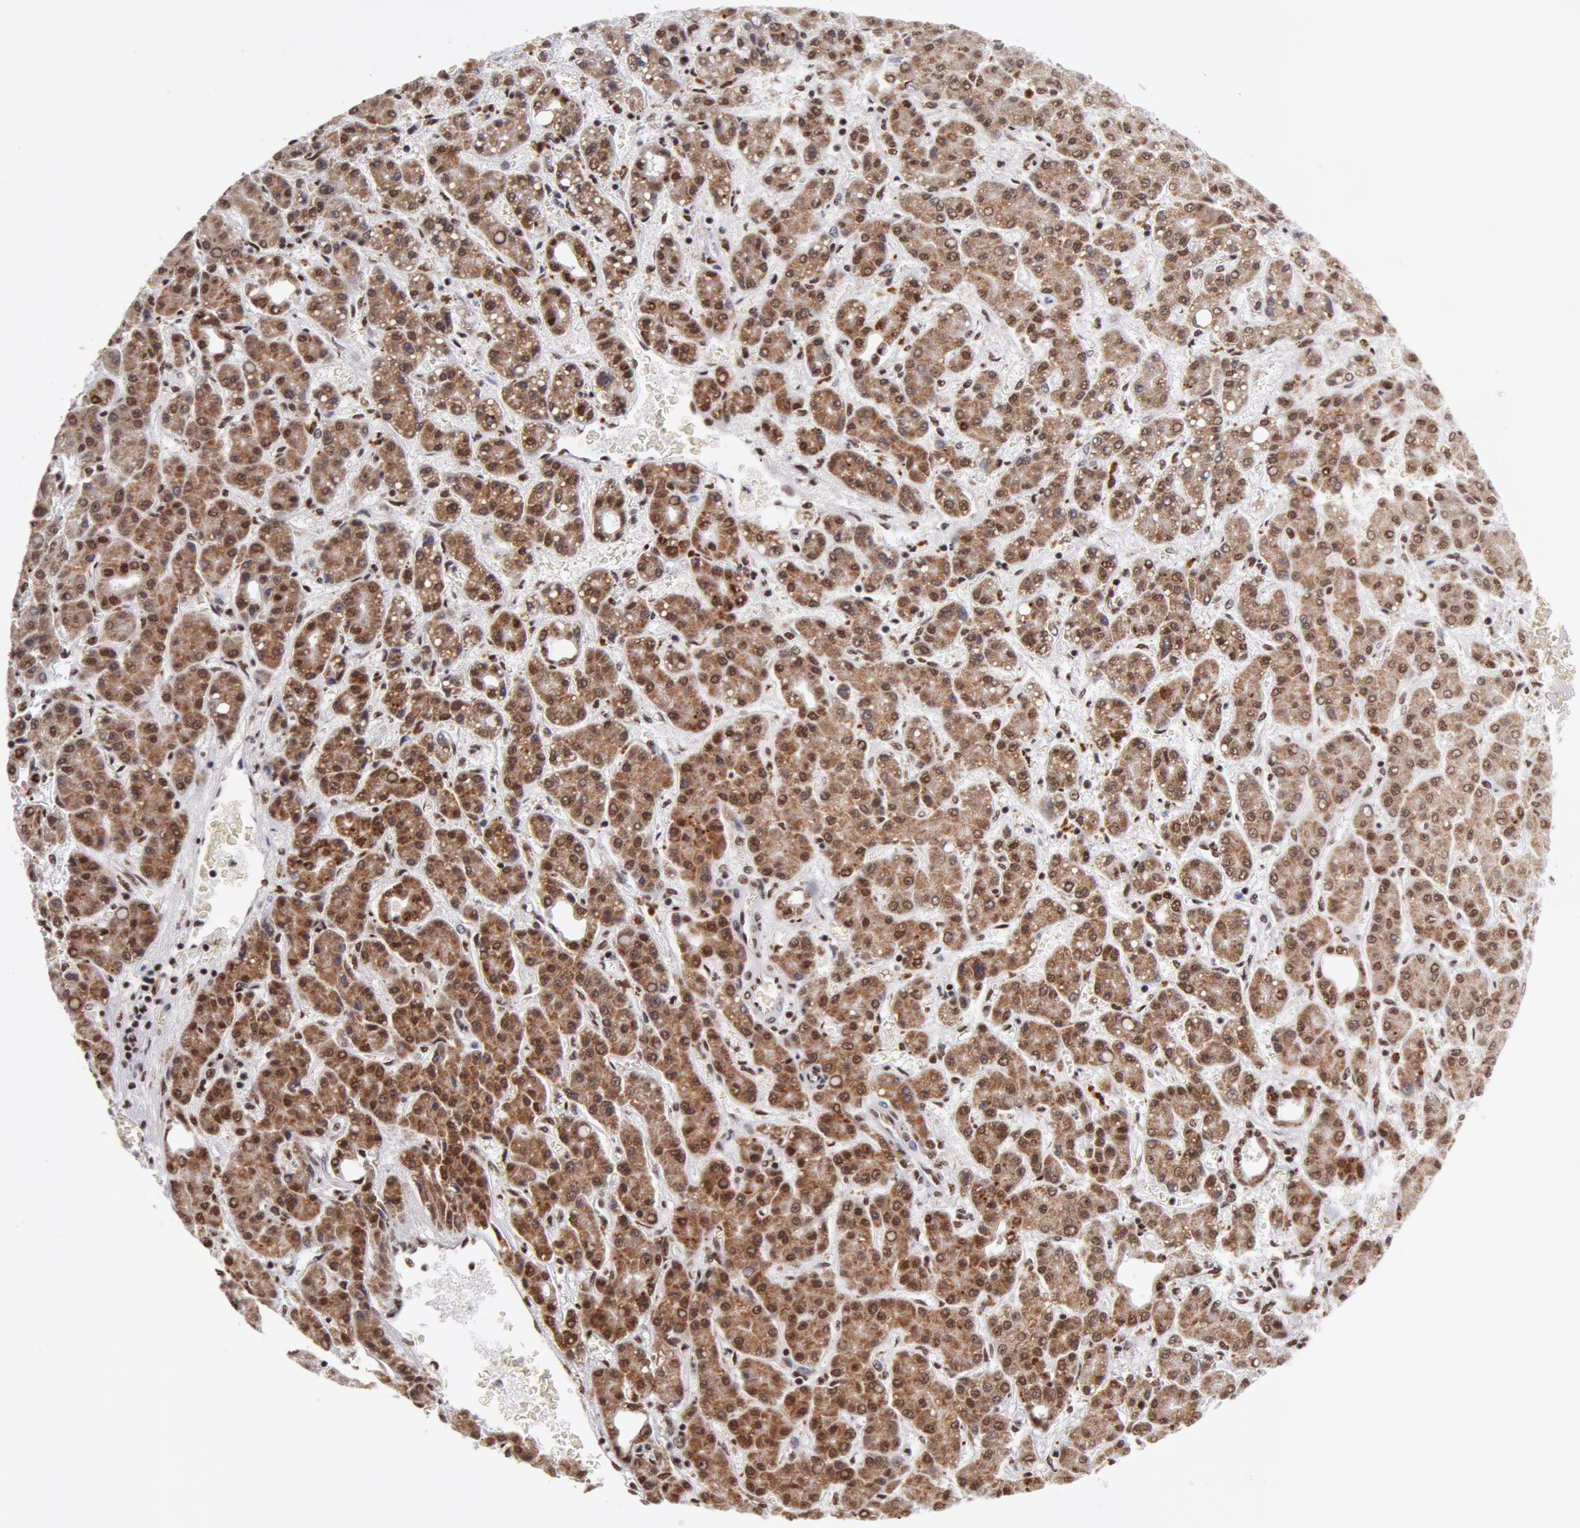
{"staining": {"intensity": "strong", "quantity": ">75%", "location": "cytoplasmic/membranous,nuclear"}, "tissue": "liver cancer", "cell_type": "Tumor cells", "image_type": "cancer", "snomed": [{"axis": "morphology", "description": "Carcinoma, Hepatocellular, NOS"}, {"axis": "topography", "description": "Liver"}], "caption": "DAB (3,3'-diaminobenzidine) immunohistochemical staining of liver cancer demonstrates strong cytoplasmic/membranous and nuclear protein staining in about >75% of tumor cells.", "gene": "VRTN", "patient": {"sex": "male", "age": 69}}